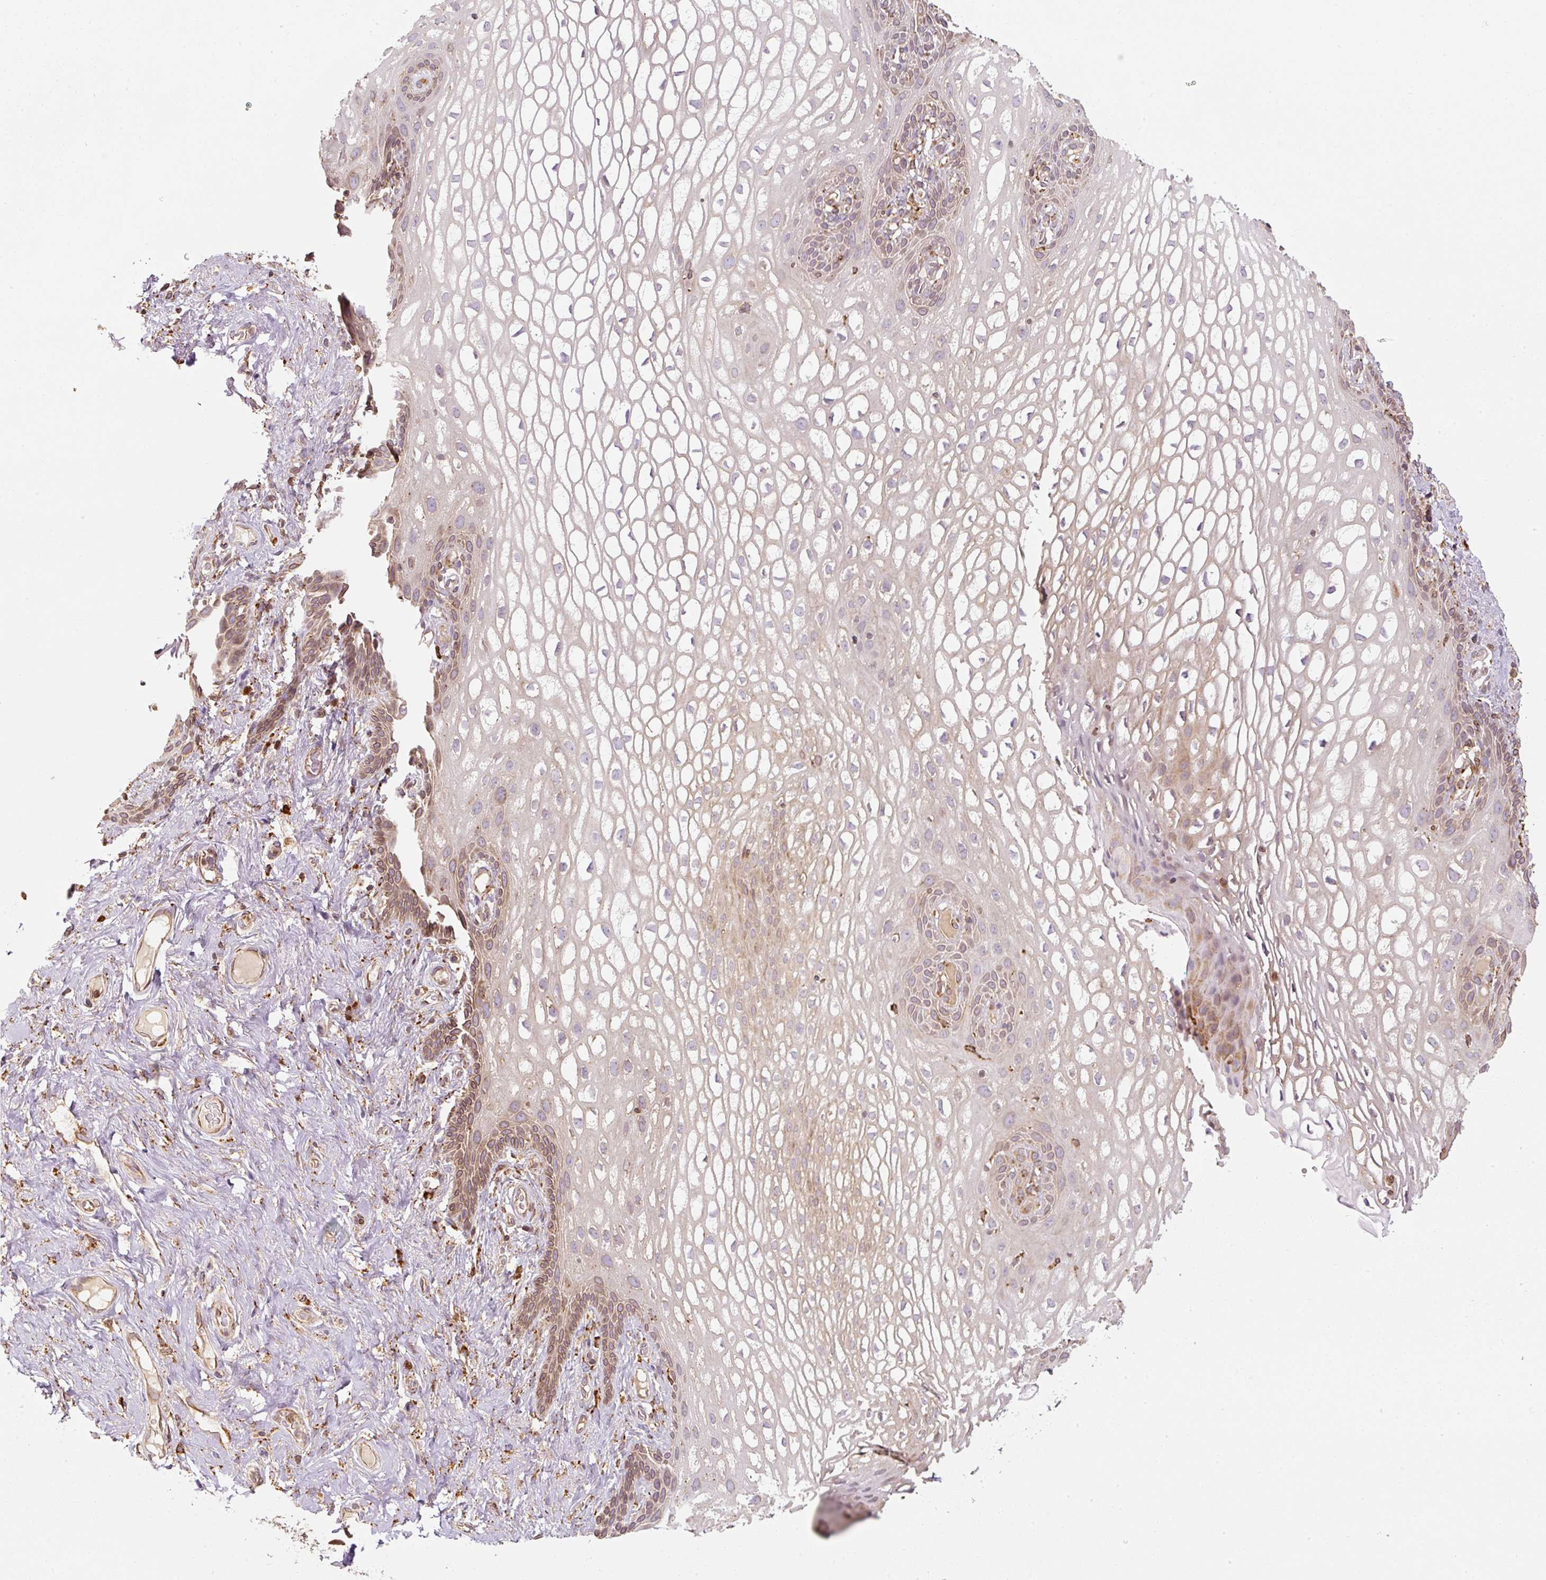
{"staining": {"intensity": "moderate", "quantity": "25%-75%", "location": "cytoplasmic/membranous"}, "tissue": "vagina", "cell_type": "Squamous epithelial cells", "image_type": "normal", "snomed": [{"axis": "morphology", "description": "Normal tissue, NOS"}, {"axis": "topography", "description": "Vagina"}, {"axis": "topography", "description": "Peripheral nerve tissue"}], "caption": "DAB (3,3'-diaminobenzidine) immunohistochemical staining of normal human vagina reveals moderate cytoplasmic/membranous protein positivity in about 25%-75% of squamous epithelial cells. The staining is performed using DAB brown chromogen to label protein expression. The nuclei are counter-stained blue using hematoxylin.", "gene": "PRKCSH", "patient": {"sex": "female", "age": 71}}